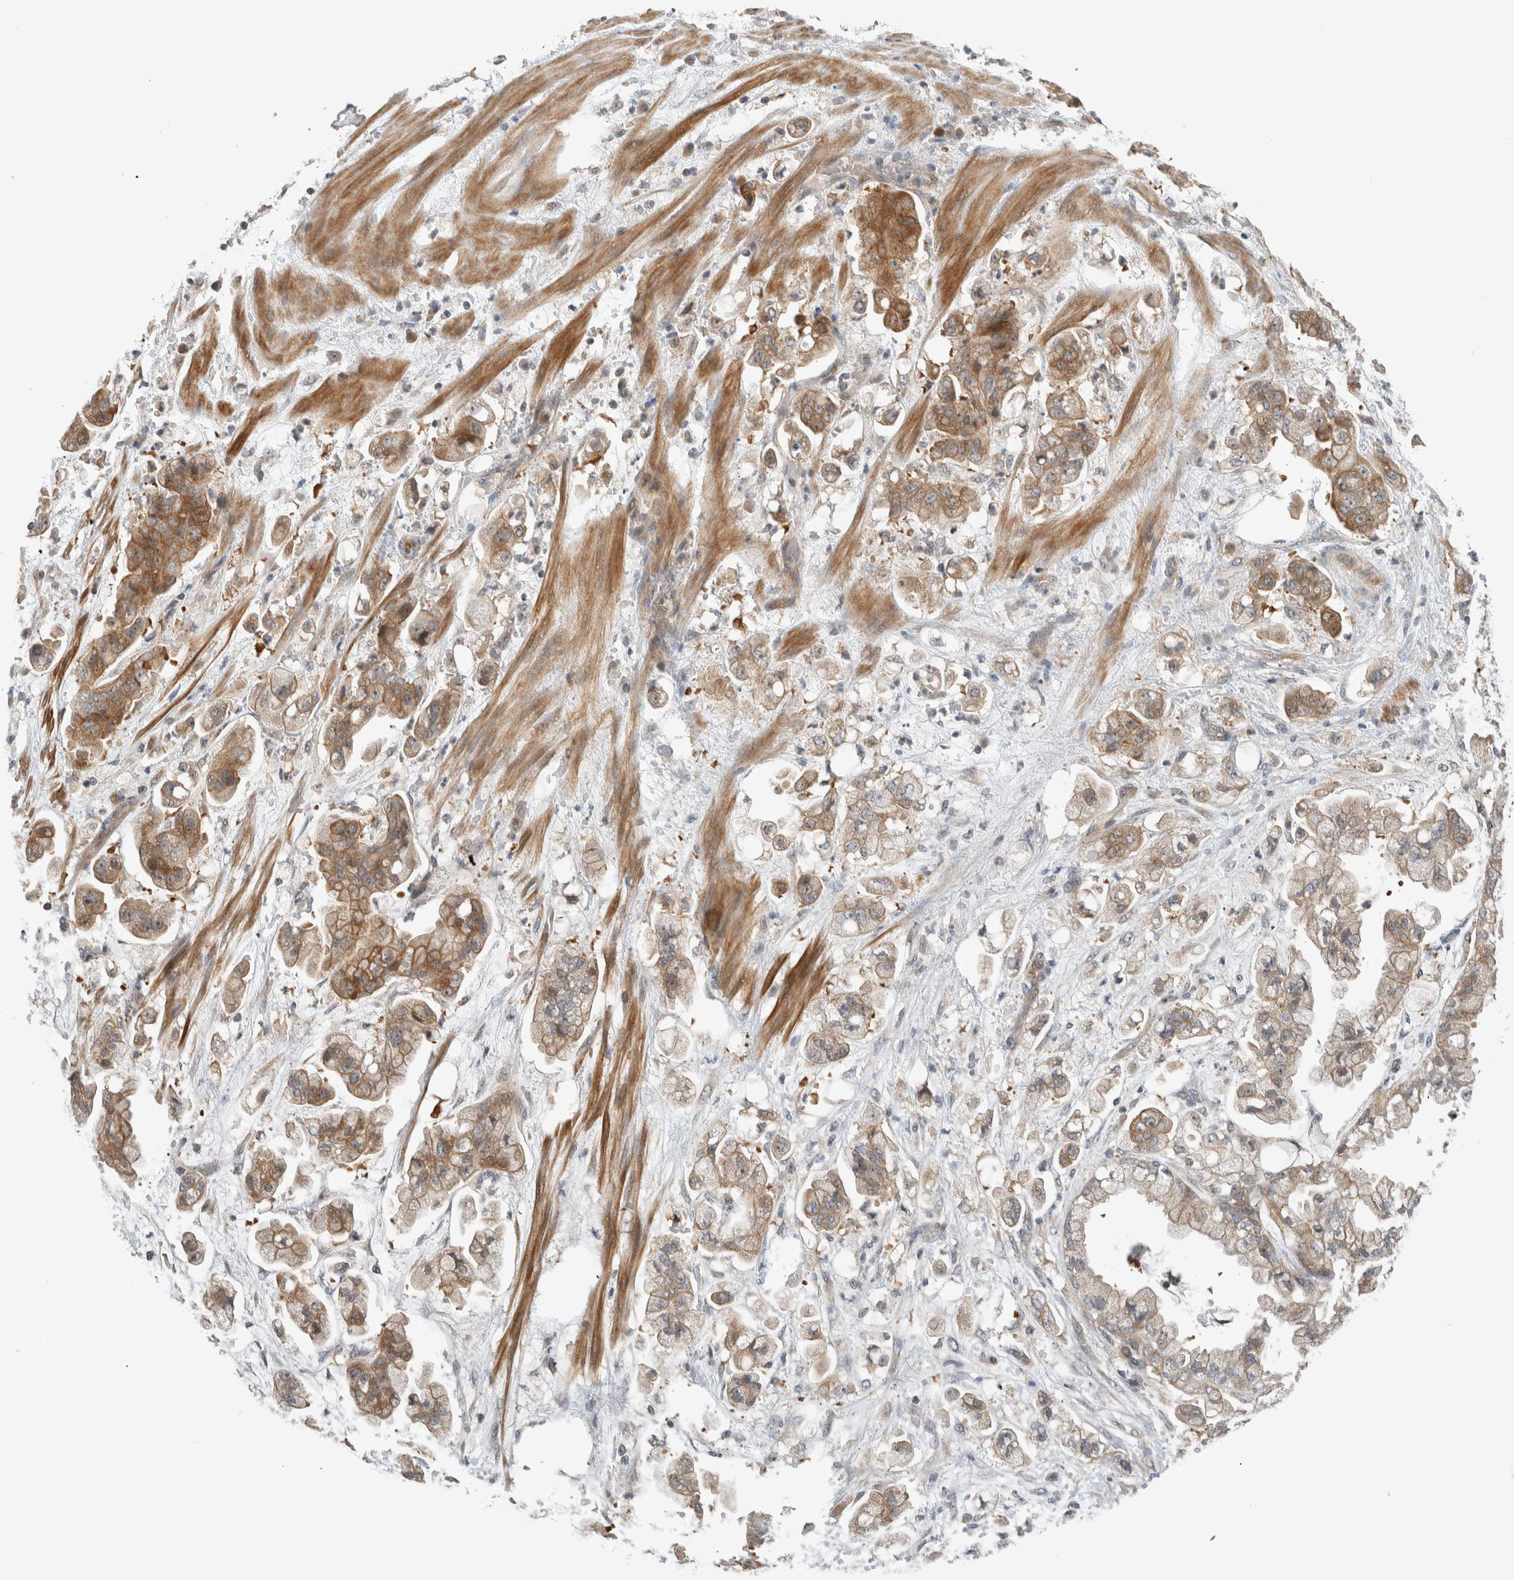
{"staining": {"intensity": "moderate", "quantity": ">75%", "location": "cytoplasmic/membranous"}, "tissue": "stomach cancer", "cell_type": "Tumor cells", "image_type": "cancer", "snomed": [{"axis": "morphology", "description": "Adenocarcinoma, NOS"}, {"axis": "topography", "description": "Stomach"}], "caption": "Immunohistochemical staining of stomach cancer shows medium levels of moderate cytoplasmic/membranous protein expression in about >75% of tumor cells.", "gene": "ERCC6L2", "patient": {"sex": "male", "age": 62}}